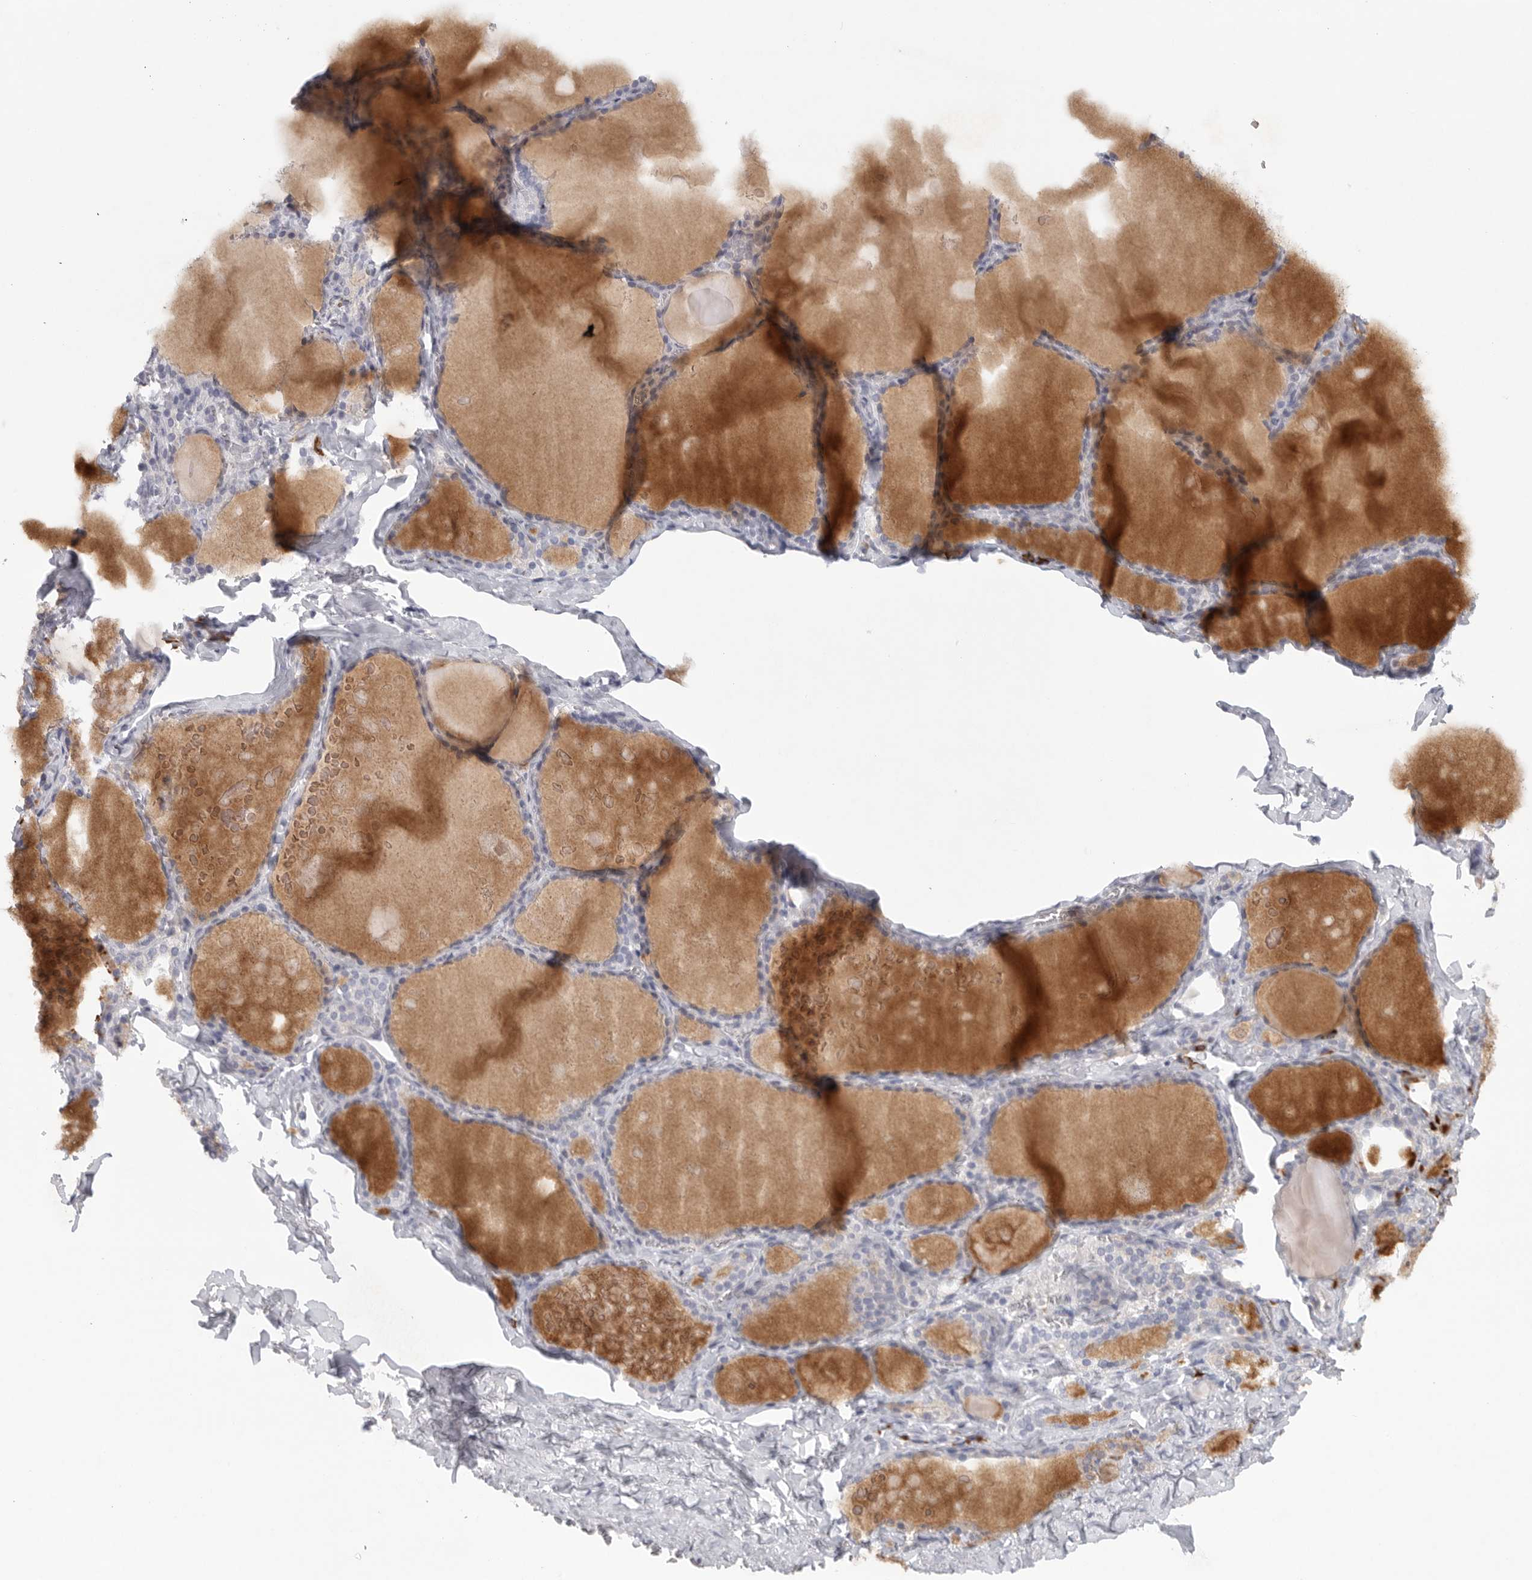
{"staining": {"intensity": "negative", "quantity": "none", "location": "none"}, "tissue": "thyroid gland", "cell_type": "Glandular cells", "image_type": "normal", "snomed": [{"axis": "morphology", "description": "Normal tissue, NOS"}, {"axis": "topography", "description": "Thyroid gland"}], "caption": "High magnification brightfield microscopy of benign thyroid gland stained with DAB (brown) and counterstained with hematoxylin (blue): glandular cells show no significant expression.", "gene": "TMEM69", "patient": {"sex": "male", "age": 56}}